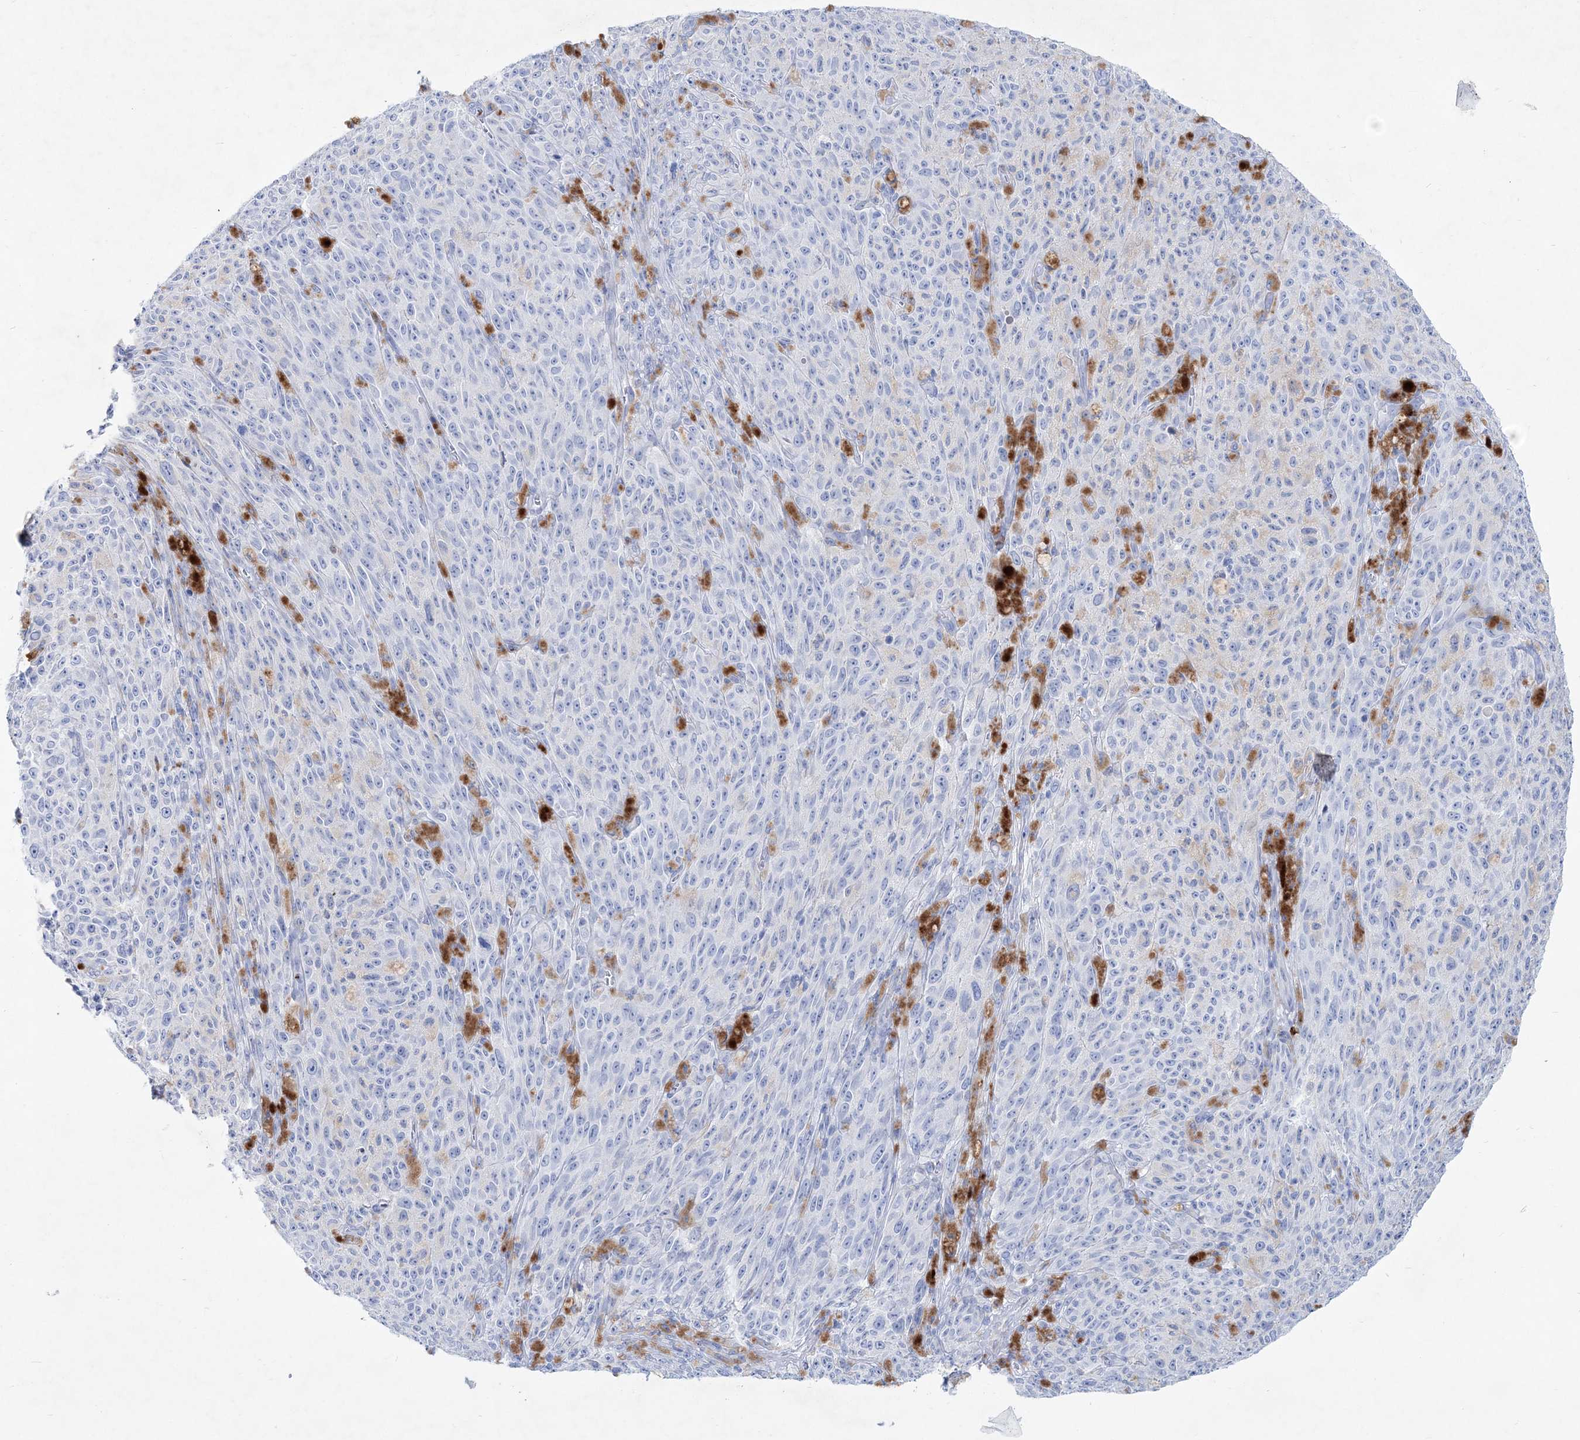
{"staining": {"intensity": "negative", "quantity": "none", "location": "none"}, "tissue": "melanoma", "cell_type": "Tumor cells", "image_type": "cancer", "snomed": [{"axis": "morphology", "description": "Malignant melanoma, NOS"}, {"axis": "topography", "description": "Skin"}], "caption": "The immunohistochemistry image has no significant staining in tumor cells of malignant melanoma tissue.", "gene": "SPINK7", "patient": {"sex": "female", "age": 82}}